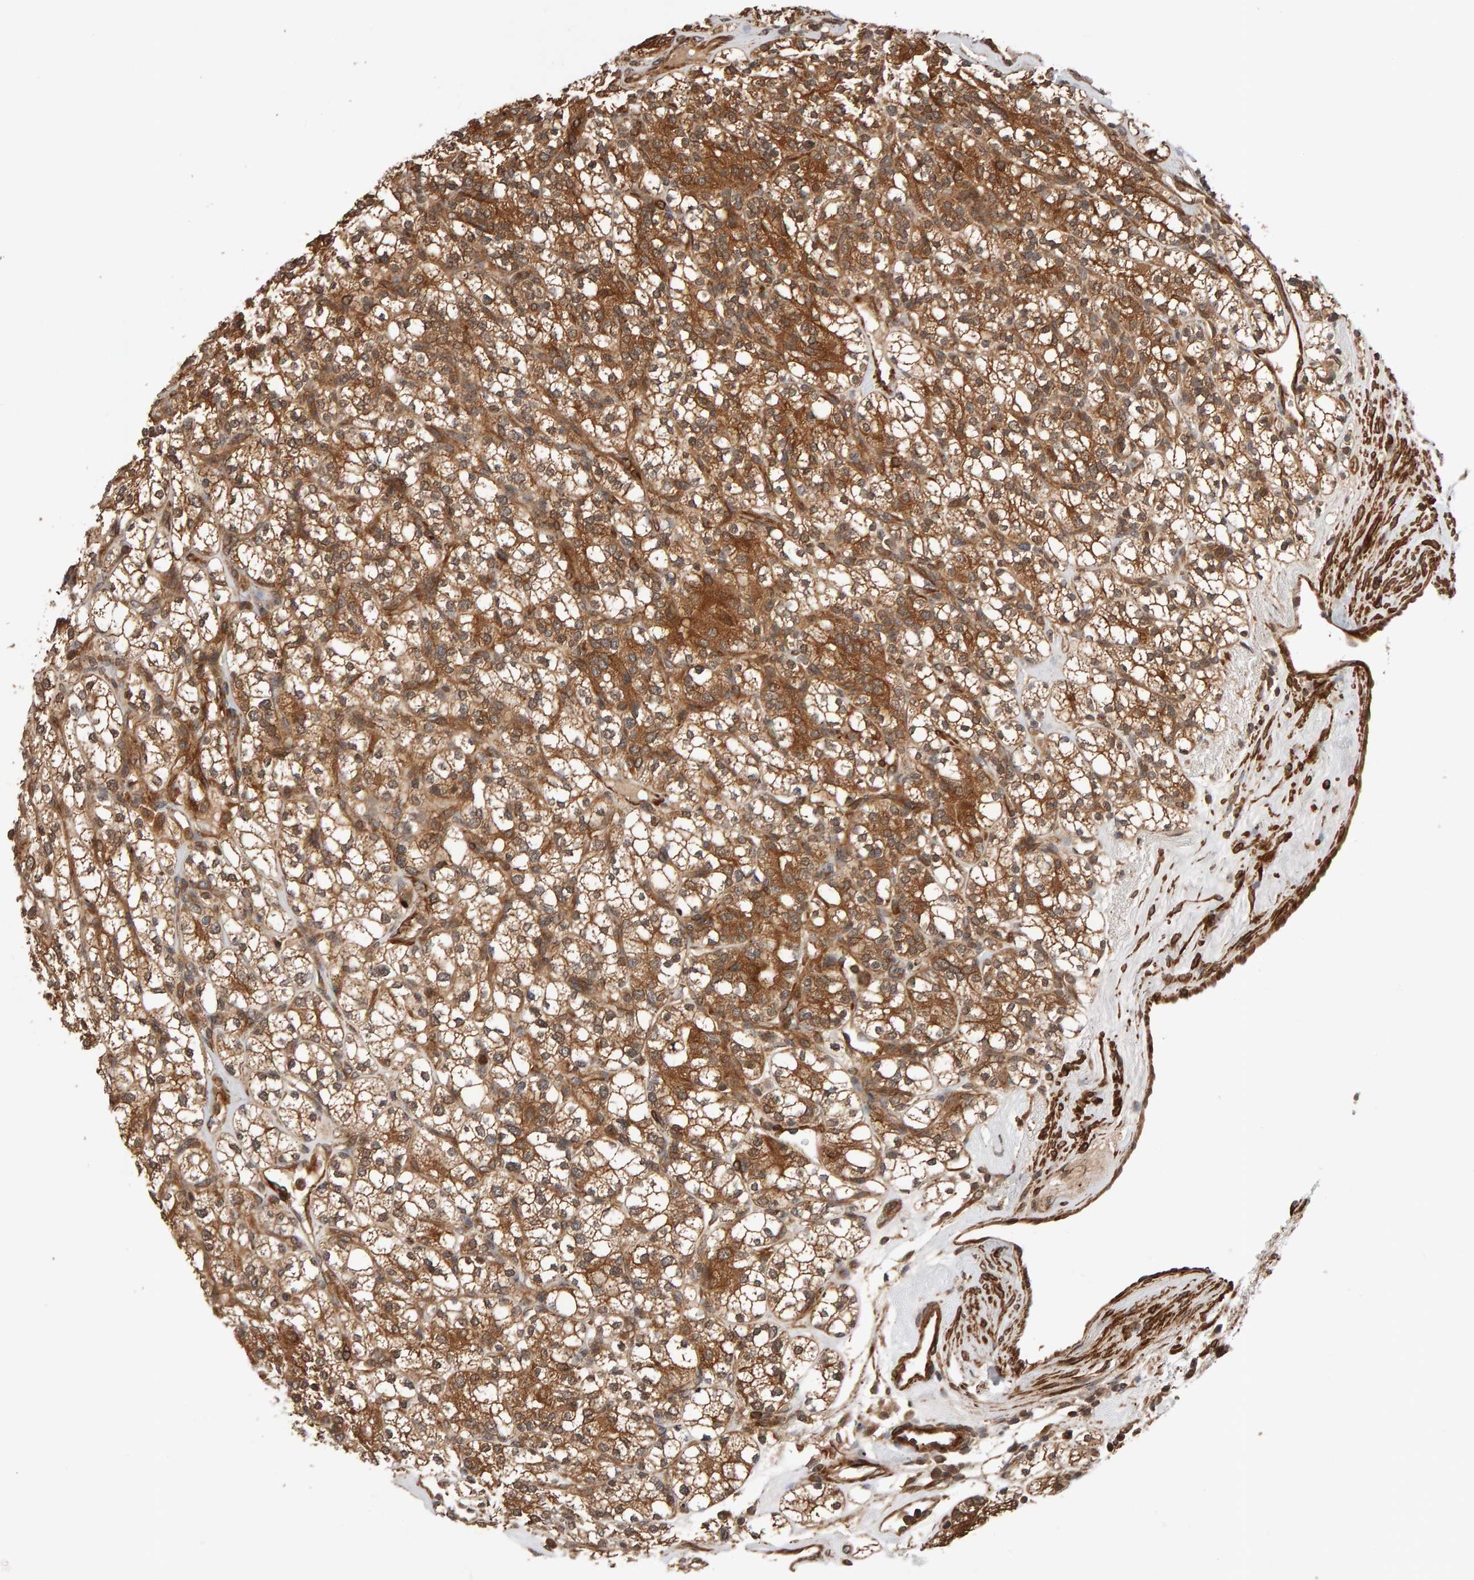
{"staining": {"intensity": "moderate", "quantity": ">75%", "location": "cytoplasmic/membranous"}, "tissue": "renal cancer", "cell_type": "Tumor cells", "image_type": "cancer", "snomed": [{"axis": "morphology", "description": "Adenocarcinoma, NOS"}, {"axis": "topography", "description": "Kidney"}], "caption": "Adenocarcinoma (renal) was stained to show a protein in brown. There is medium levels of moderate cytoplasmic/membranous staining in approximately >75% of tumor cells.", "gene": "SYNRG", "patient": {"sex": "male", "age": 77}}